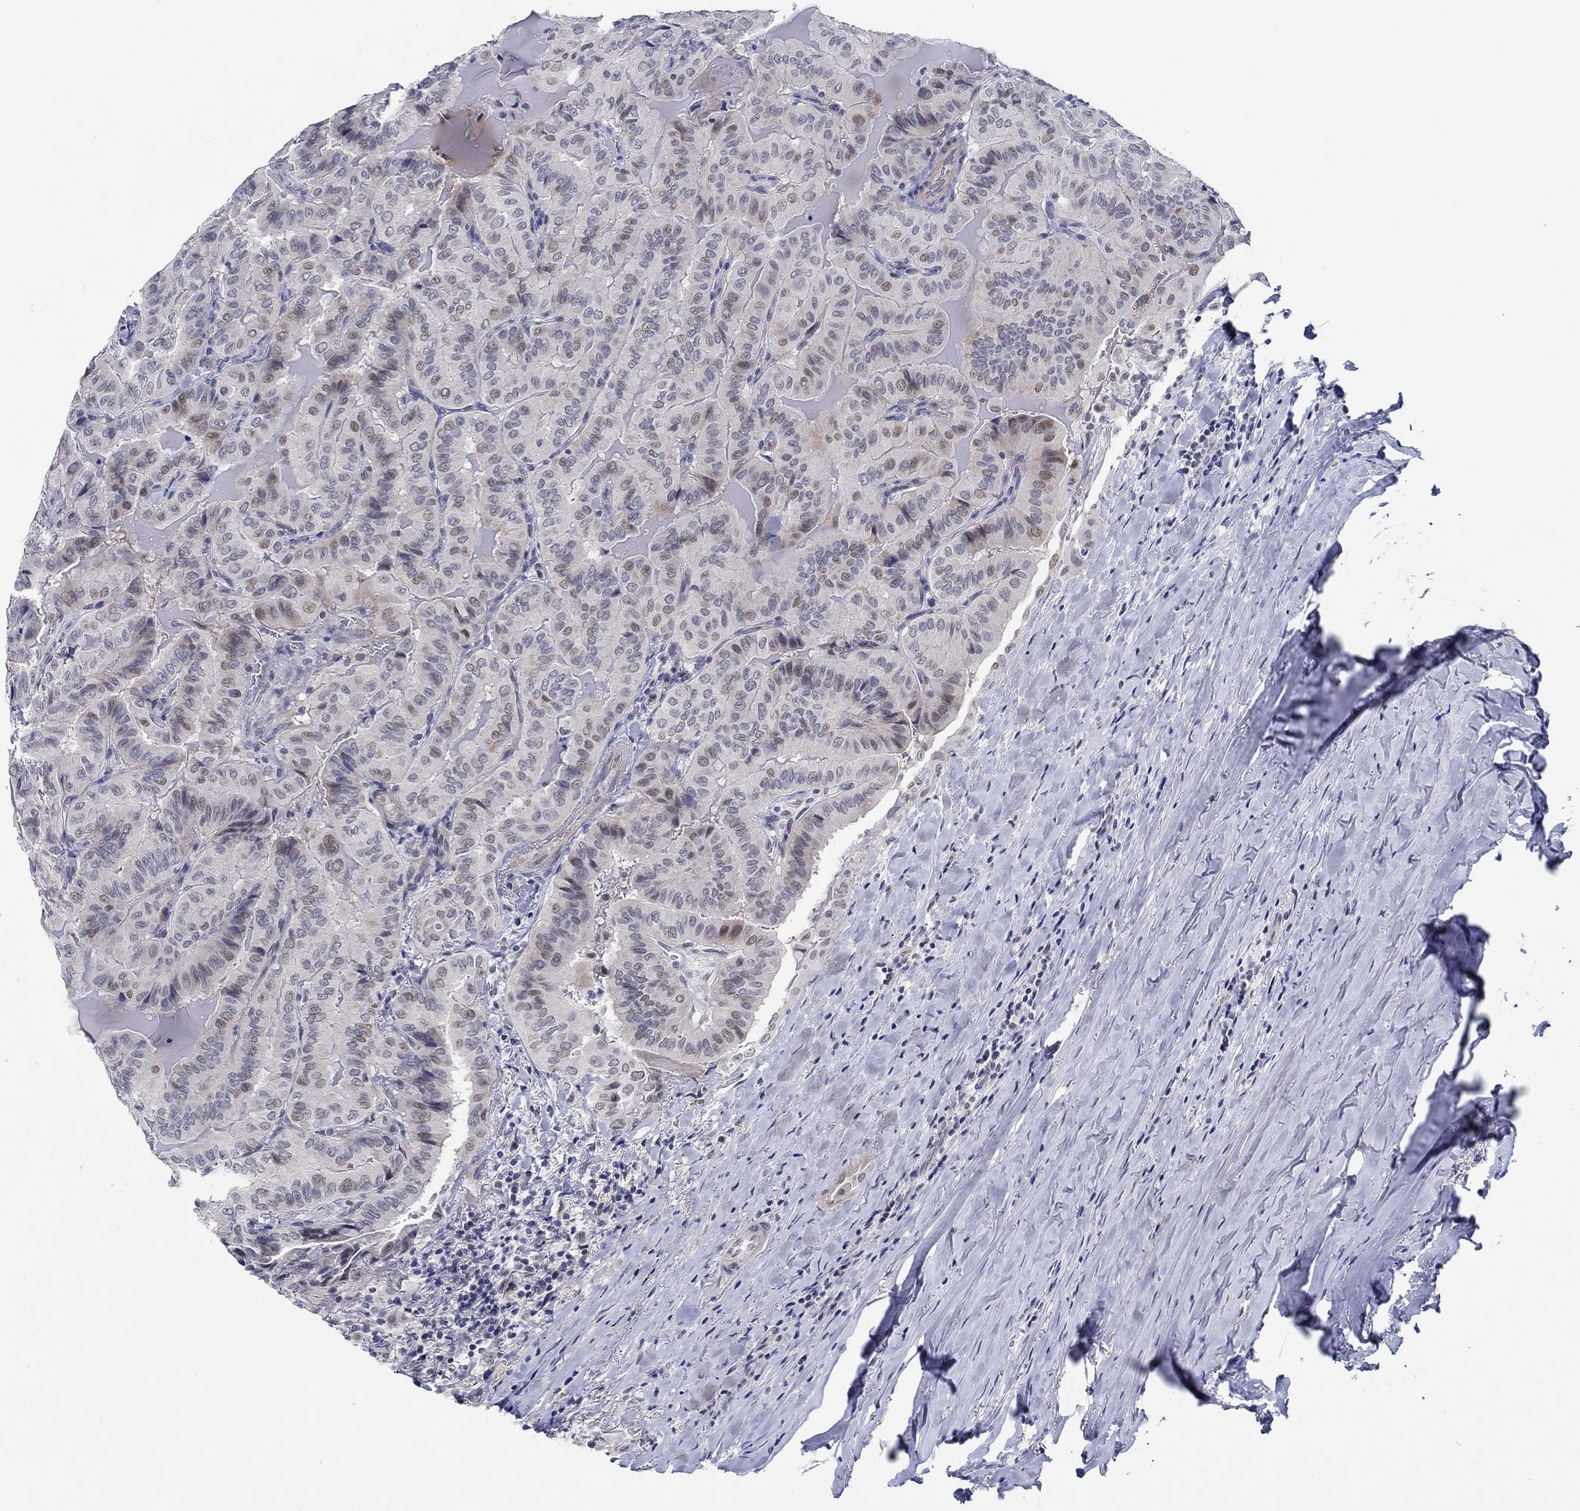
{"staining": {"intensity": "weak", "quantity": "25%-75%", "location": "nuclear"}, "tissue": "thyroid cancer", "cell_type": "Tumor cells", "image_type": "cancer", "snomed": [{"axis": "morphology", "description": "Papillary adenocarcinoma, NOS"}, {"axis": "topography", "description": "Thyroid gland"}], "caption": "Immunohistochemical staining of human papillary adenocarcinoma (thyroid) shows weak nuclear protein staining in approximately 25%-75% of tumor cells.", "gene": "SLC34A1", "patient": {"sex": "female", "age": 68}}